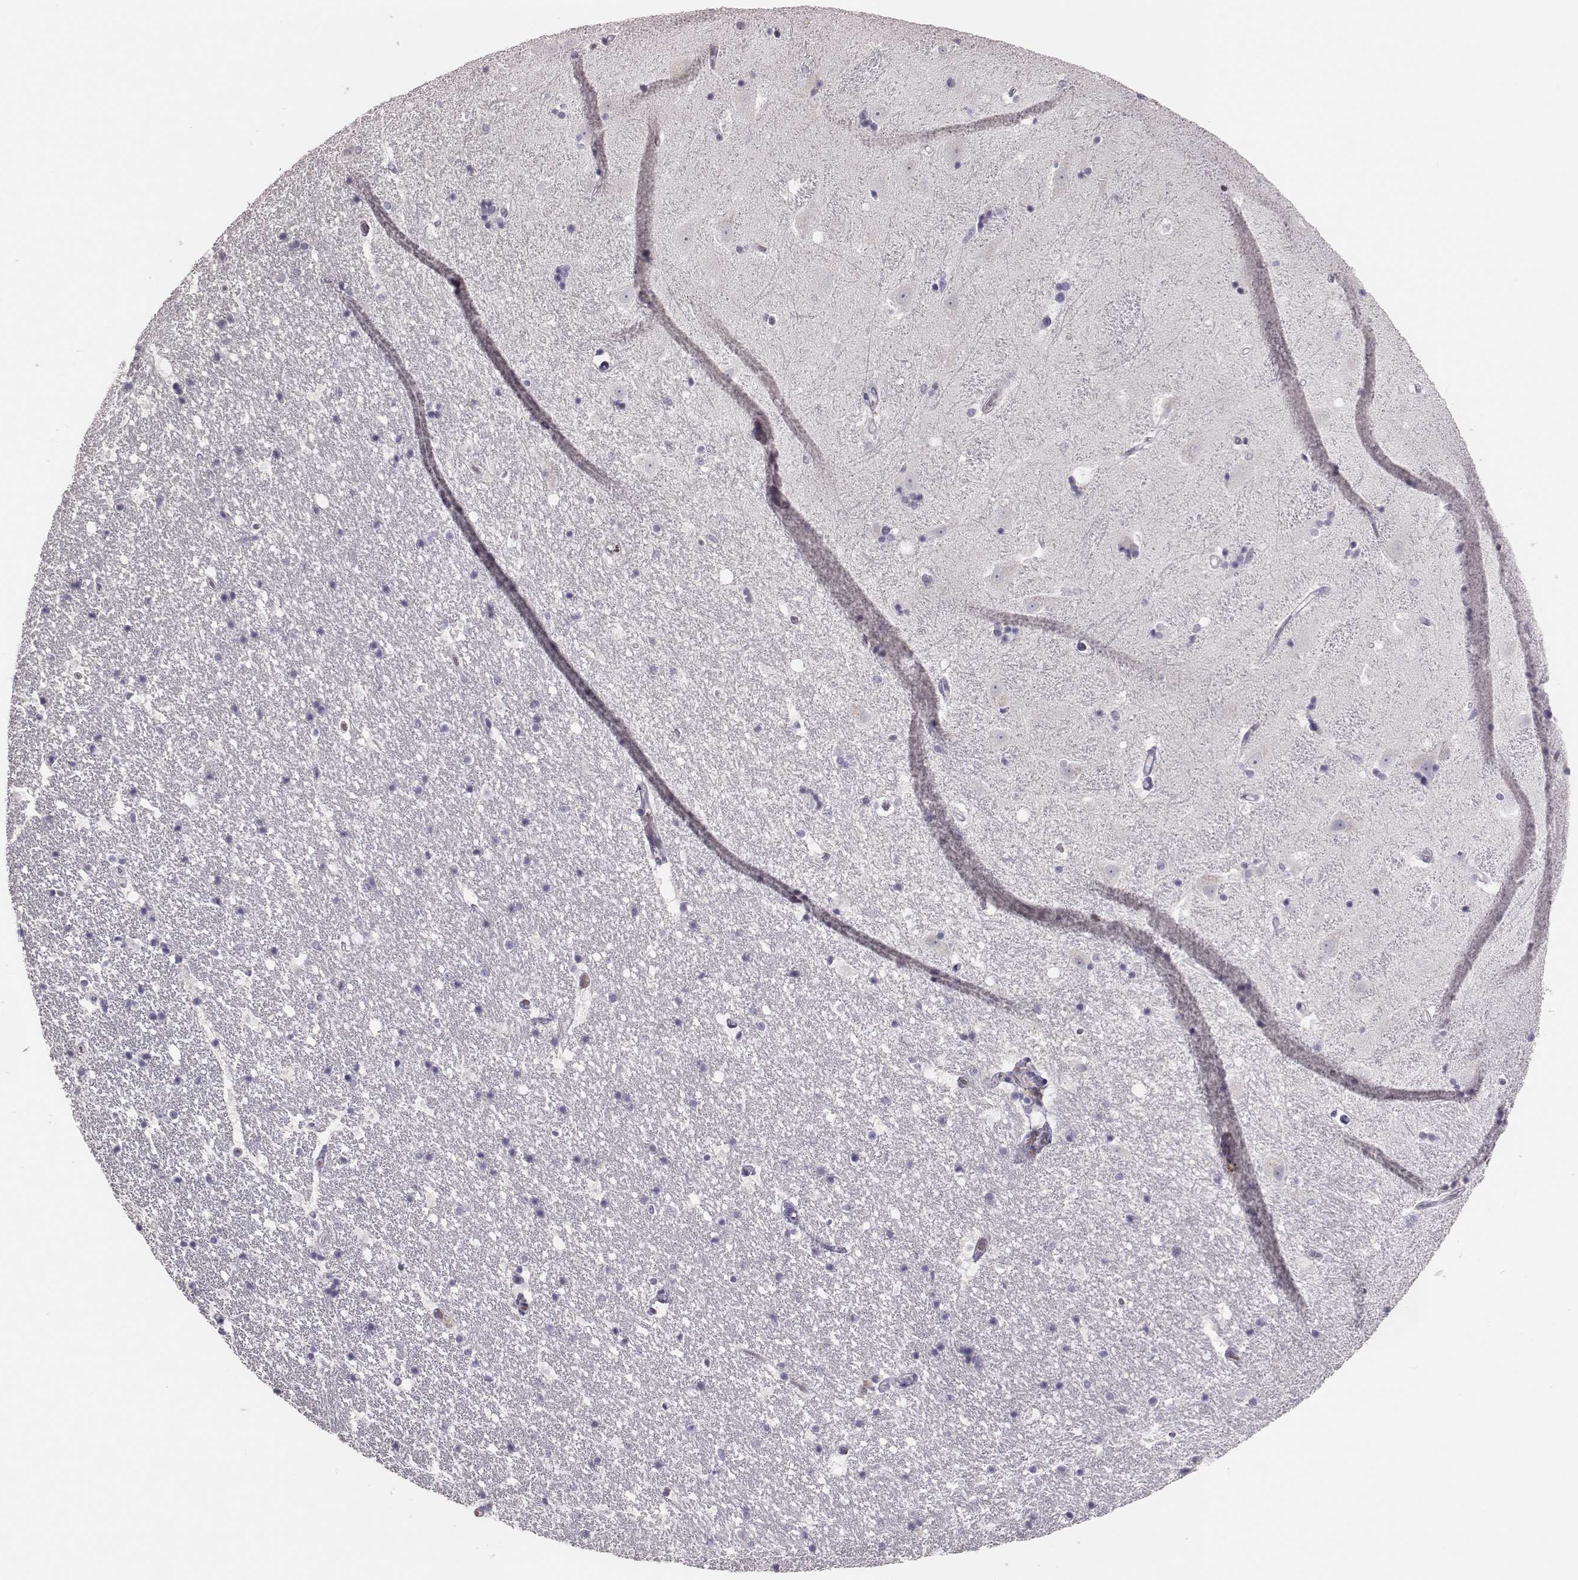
{"staining": {"intensity": "negative", "quantity": "none", "location": "none"}, "tissue": "hippocampus", "cell_type": "Glial cells", "image_type": "normal", "snomed": [{"axis": "morphology", "description": "Normal tissue, NOS"}, {"axis": "topography", "description": "Hippocampus"}], "caption": "Immunohistochemistry image of unremarkable hippocampus stained for a protein (brown), which reveals no positivity in glial cells. The staining was performed using DAB to visualize the protein expression in brown, while the nuclei were stained in blue with hematoxylin (Magnification: 20x).", "gene": "PBK", "patient": {"sex": "male", "age": 49}}